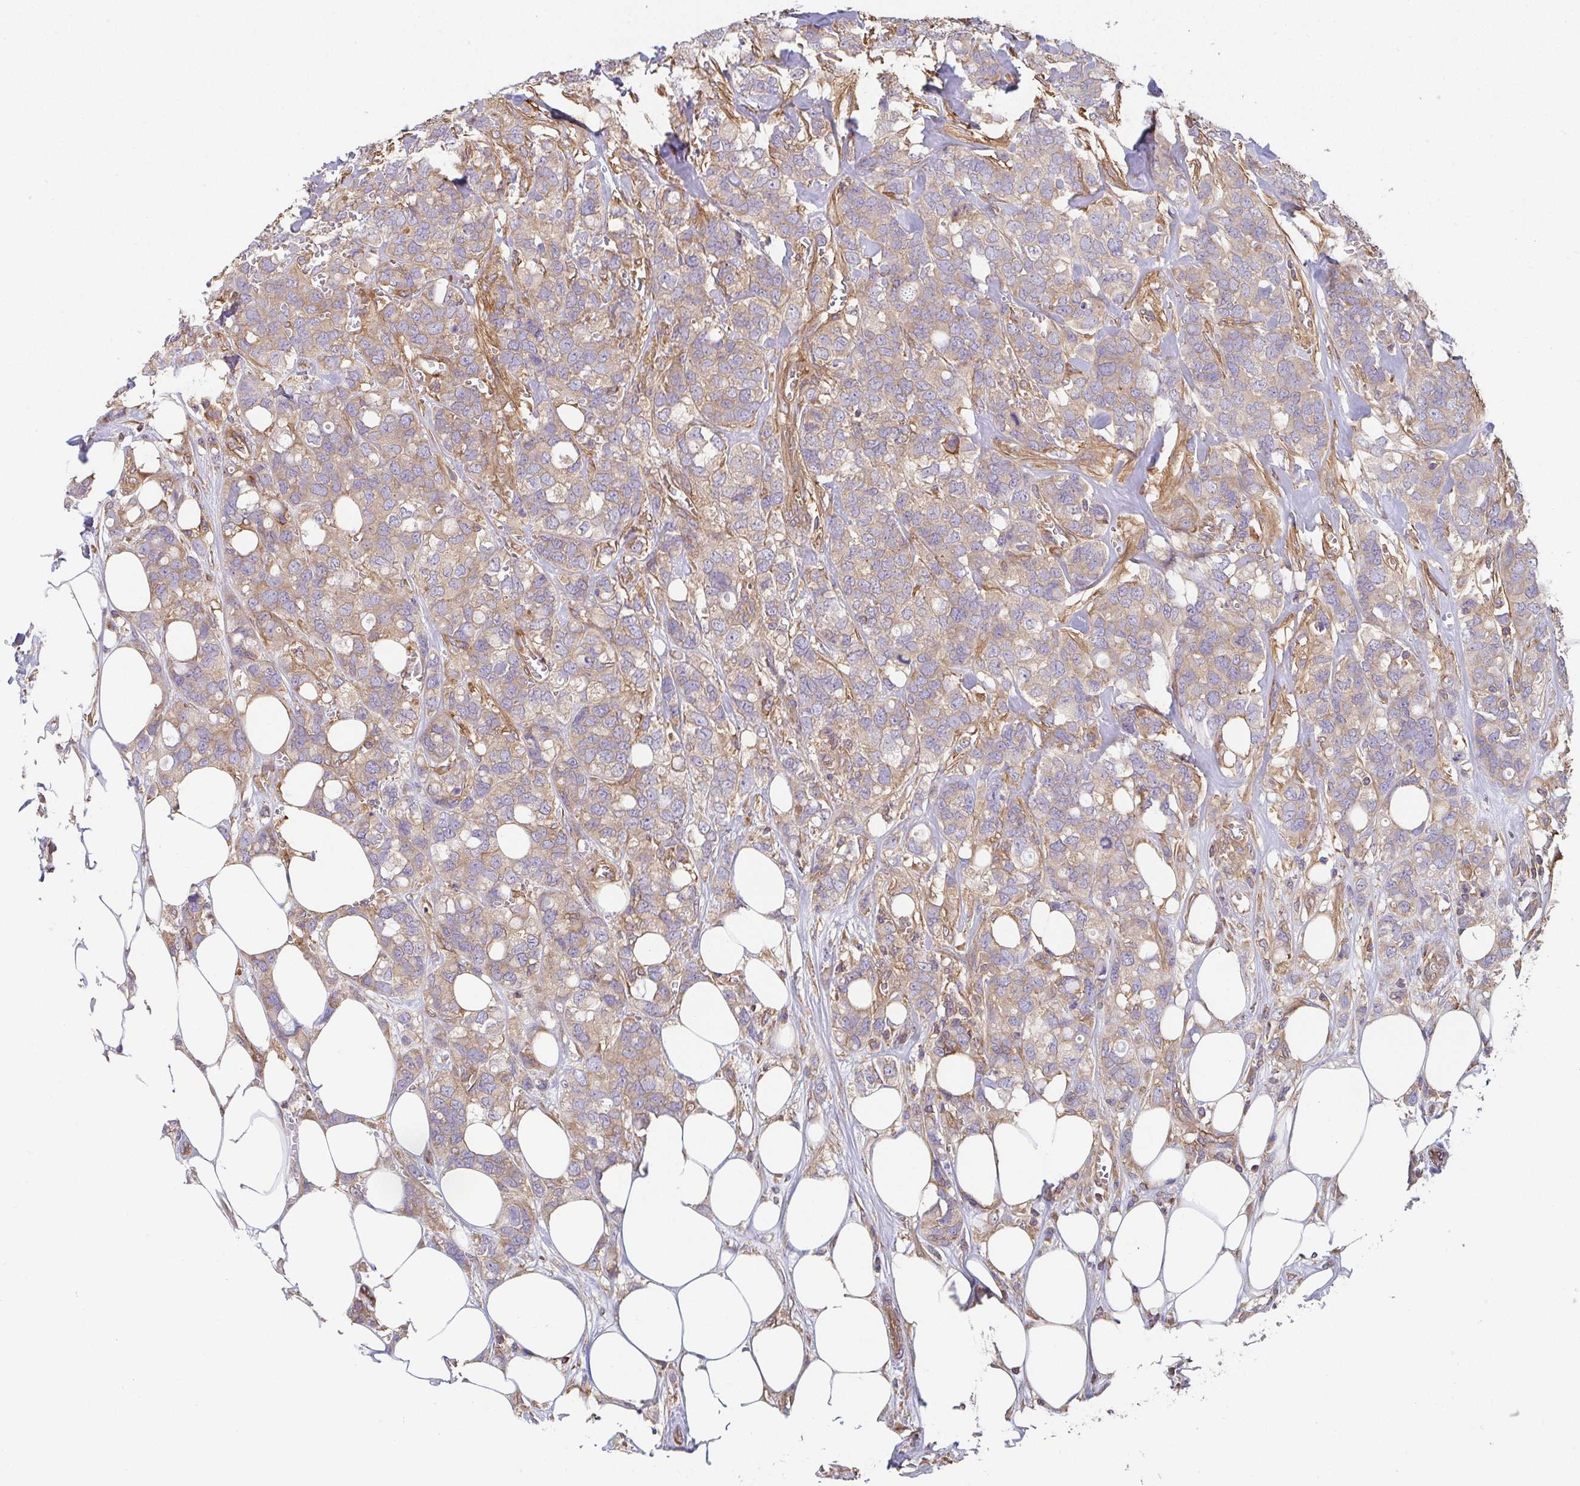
{"staining": {"intensity": "weak", "quantity": ">75%", "location": "cytoplasmic/membranous"}, "tissue": "breast cancer", "cell_type": "Tumor cells", "image_type": "cancer", "snomed": [{"axis": "morphology", "description": "Lobular carcinoma"}, {"axis": "topography", "description": "Breast"}], "caption": "Human breast lobular carcinoma stained with a protein marker reveals weak staining in tumor cells.", "gene": "TMEM229A", "patient": {"sex": "female", "age": 91}}